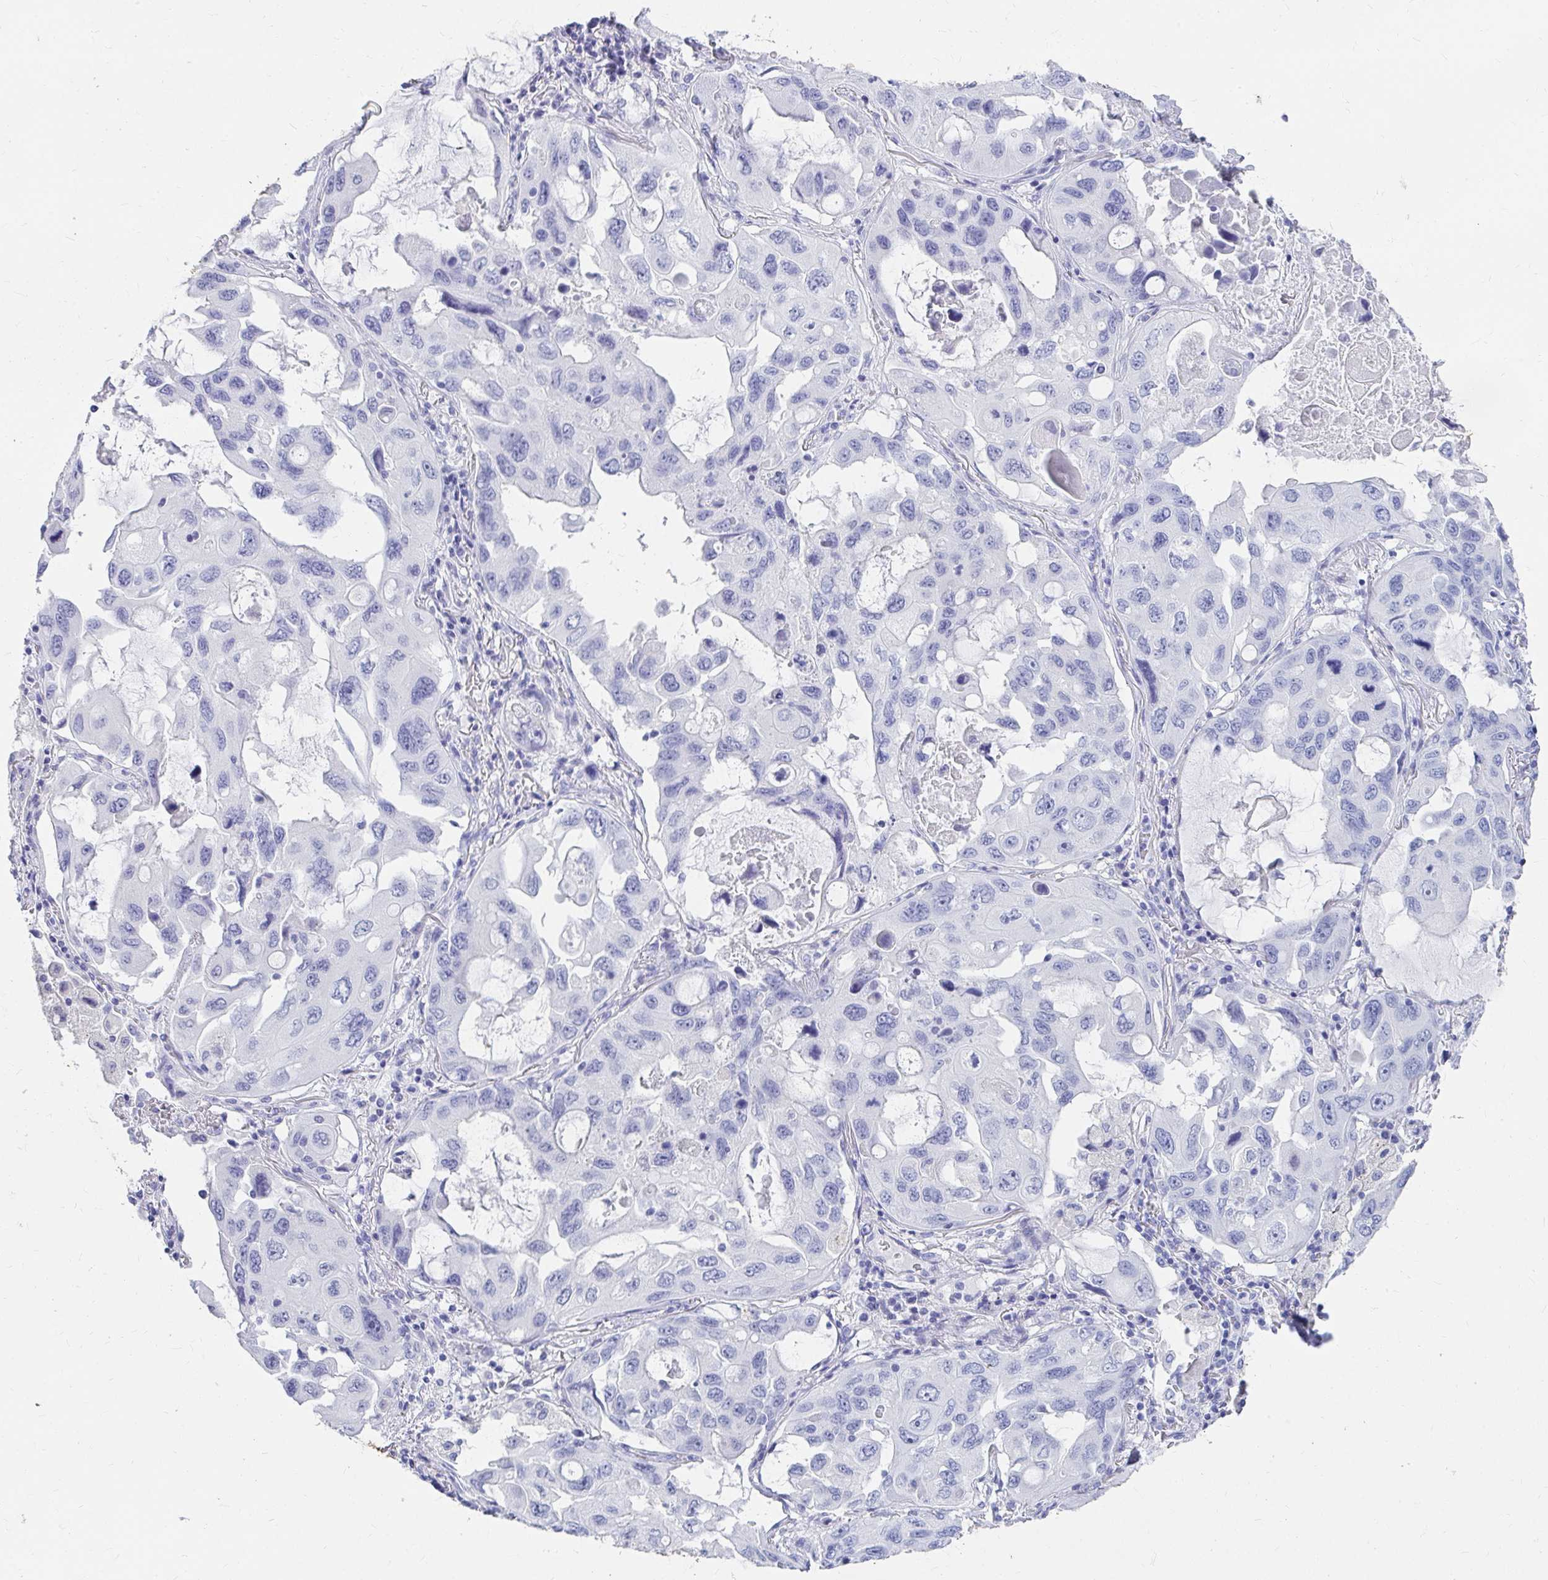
{"staining": {"intensity": "negative", "quantity": "none", "location": "none"}, "tissue": "lung cancer", "cell_type": "Tumor cells", "image_type": "cancer", "snomed": [{"axis": "morphology", "description": "Squamous cell carcinoma, NOS"}, {"axis": "topography", "description": "Lung"}], "caption": "DAB immunohistochemical staining of human lung squamous cell carcinoma exhibits no significant staining in tumor cells.", "gene": "DPEP3", "patient": {"sex": "female", "age": 73}}